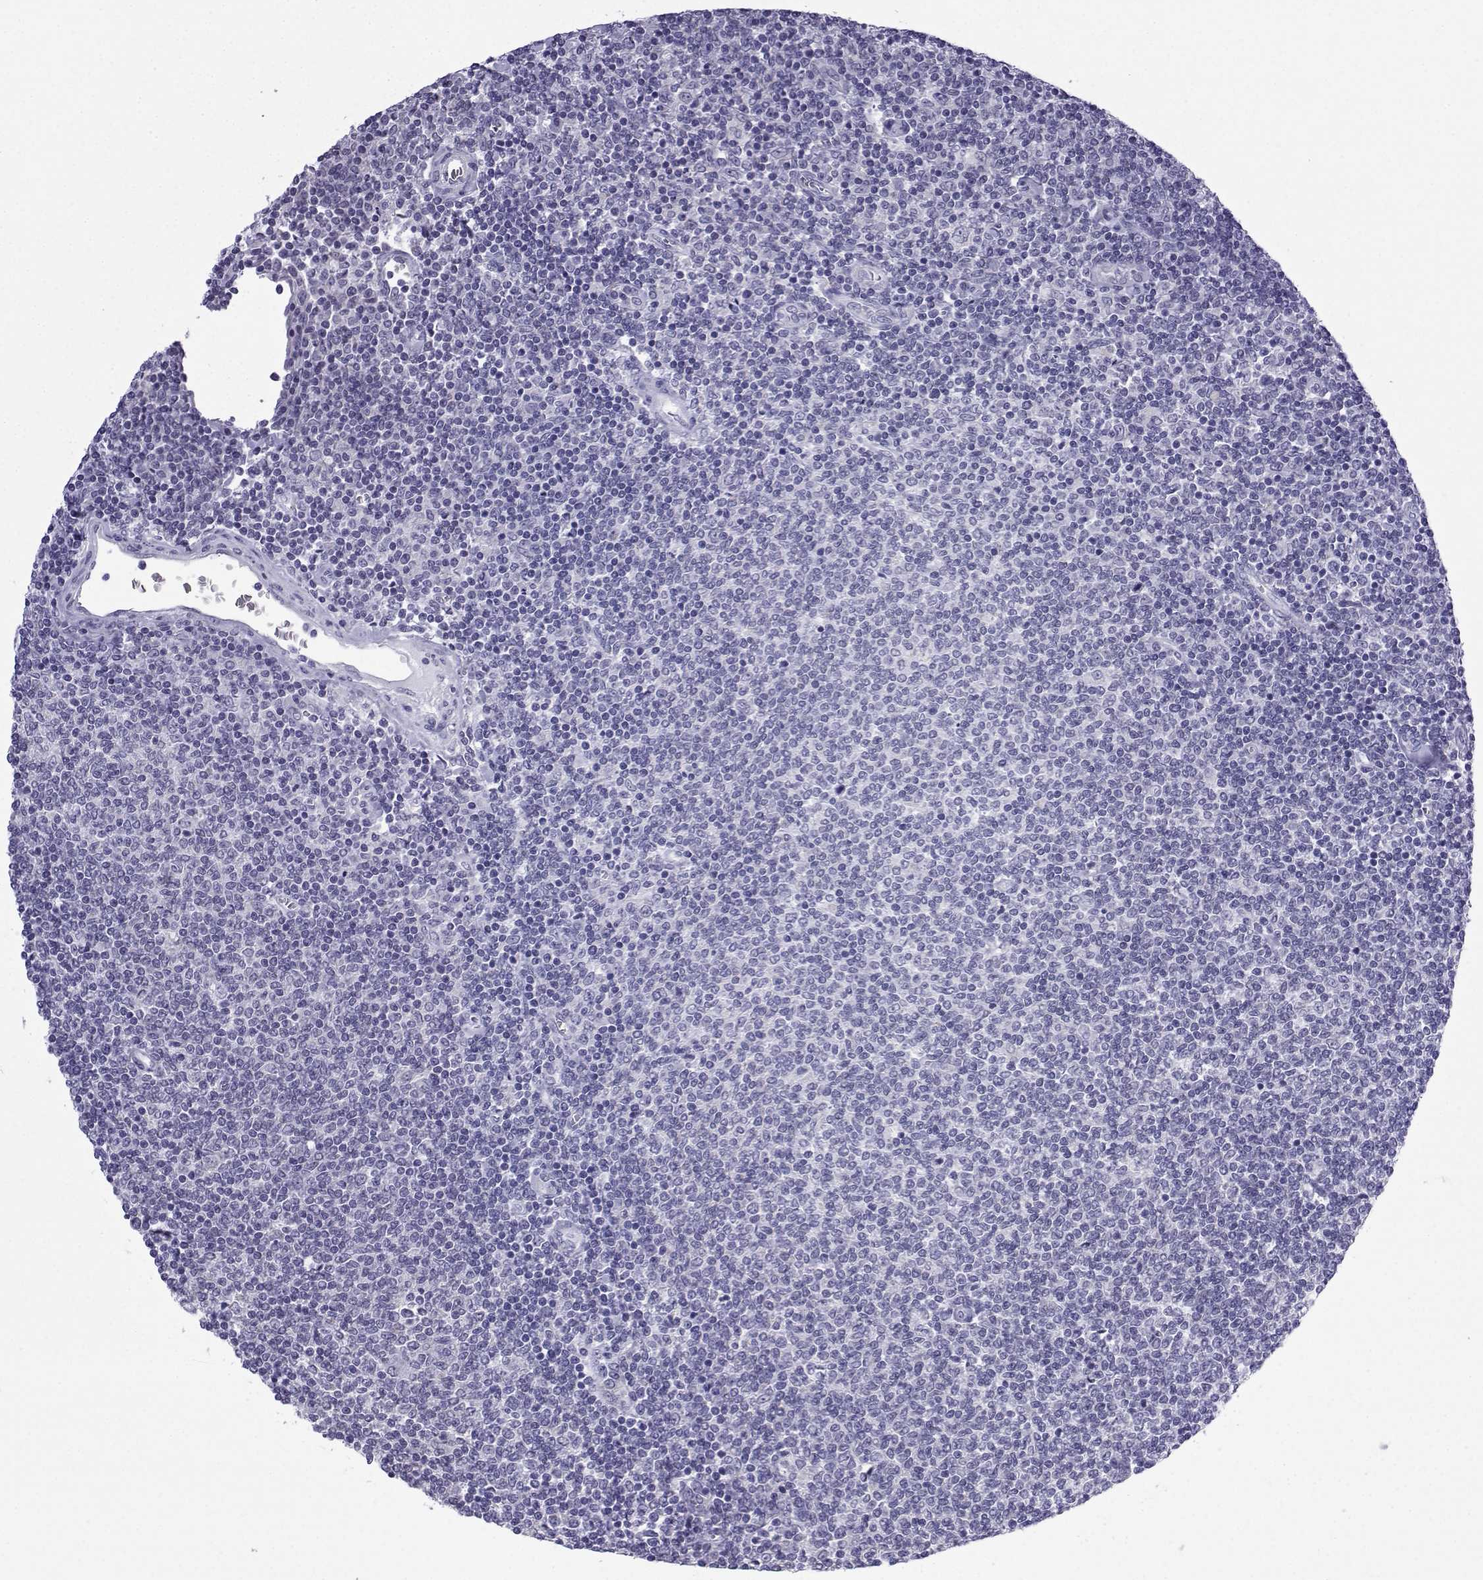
{"staining": {"intensity": "negative", "quantity": "none", "location": "none"}, "tissue": "lymphoma", "cell_type": "Tumor cells", "image_type": "cancer", "snomed": [{"axis": "morphology", "description": "Malignant lymphoma, non-Hodgkin's type, Low grade"}, {"axis": "topography", "description": "Lymph node"}], "caption": "This is an immunohistochemistry micrograph of lymphoma. There is no staining in tumor cells.", "gene": "ACRBP", "patient": {"sex": "male", "age": 52}}